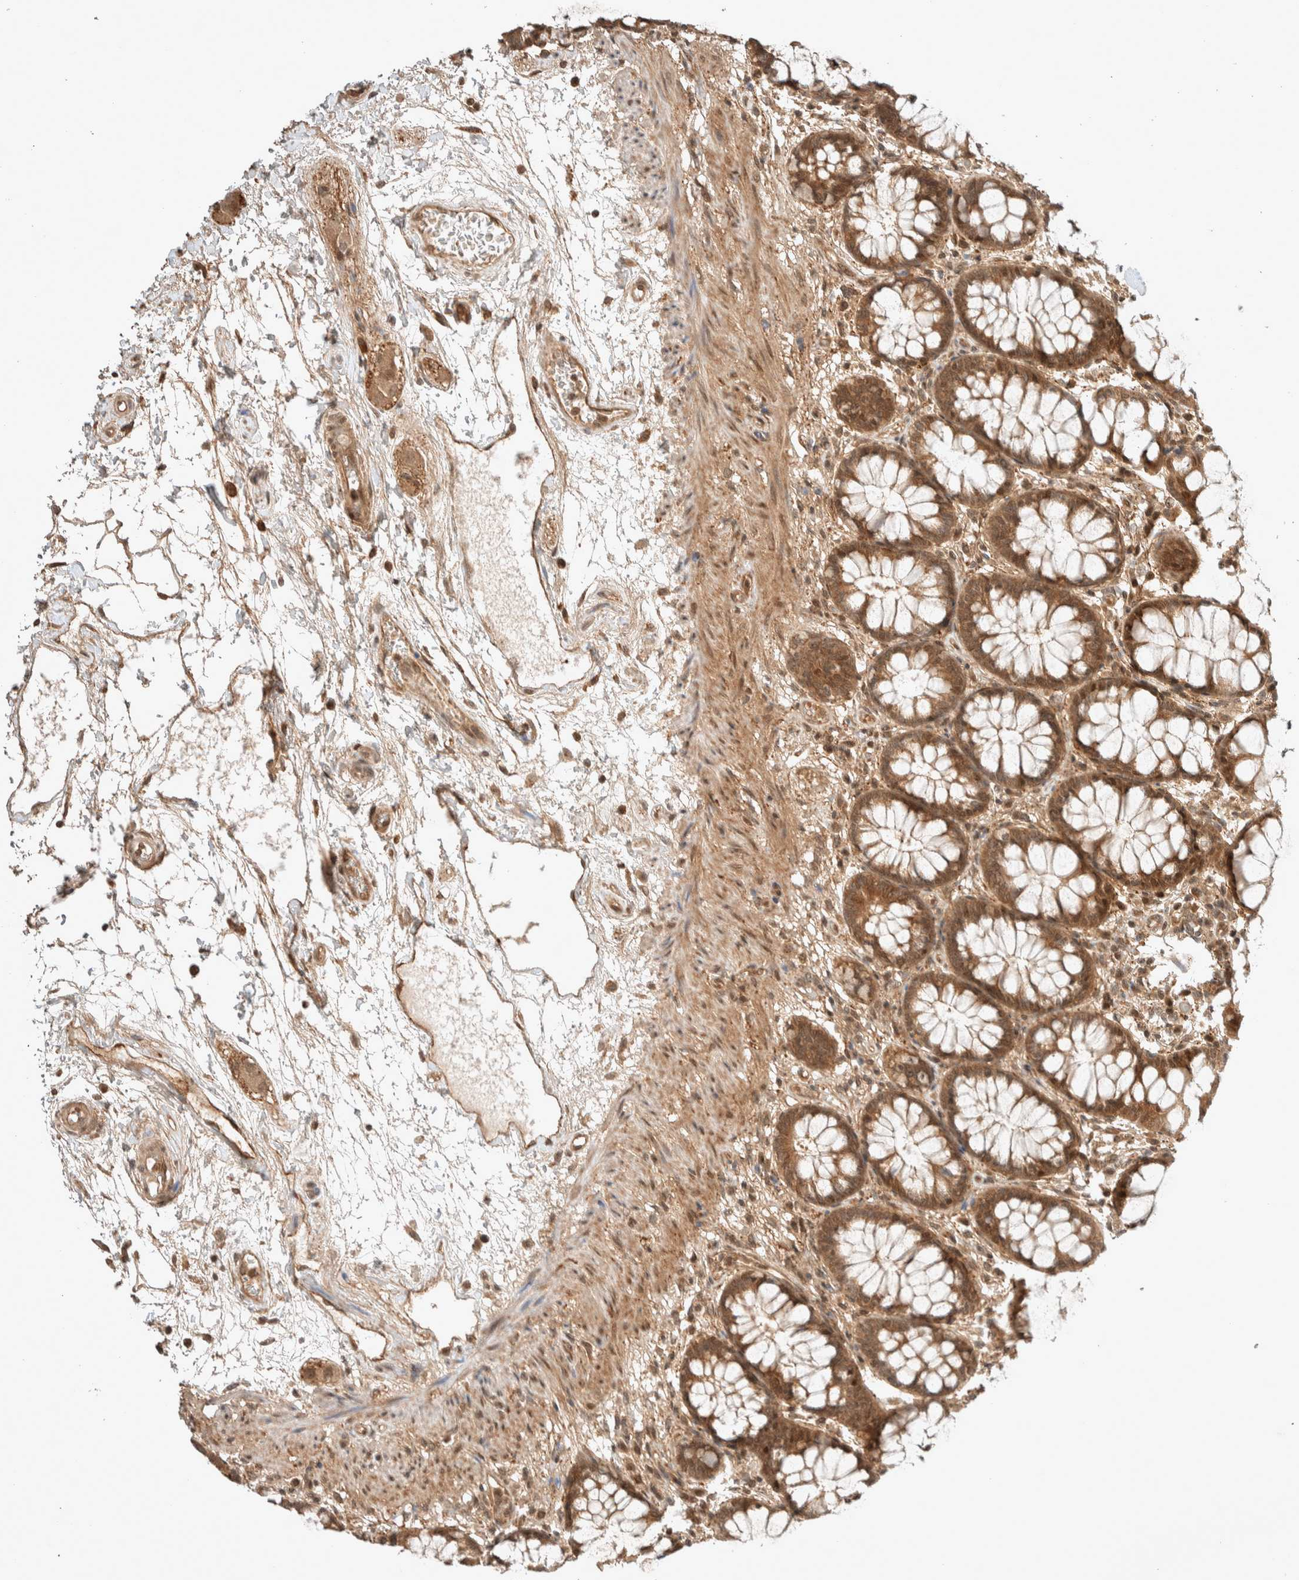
{"staining": {"intensity": "moderate", "quantity": ">75%", "location": "cytoplasmic/membranous"}, "tissue": "rectum", "cell_type": "Glandular cells", "image_type": "normal", "snomed": [{"axis": "morphology", "description": "Normal tissue, NOS"}, {"axis": "topography", "description": "Rectum"}], "caption": "Moderate cytoplasmic/membranous positivity is identified in approximately >75% of glandular cells in normal rectum.", "gene": "THRA", "patient": {"sex": "male", "age": 64}}